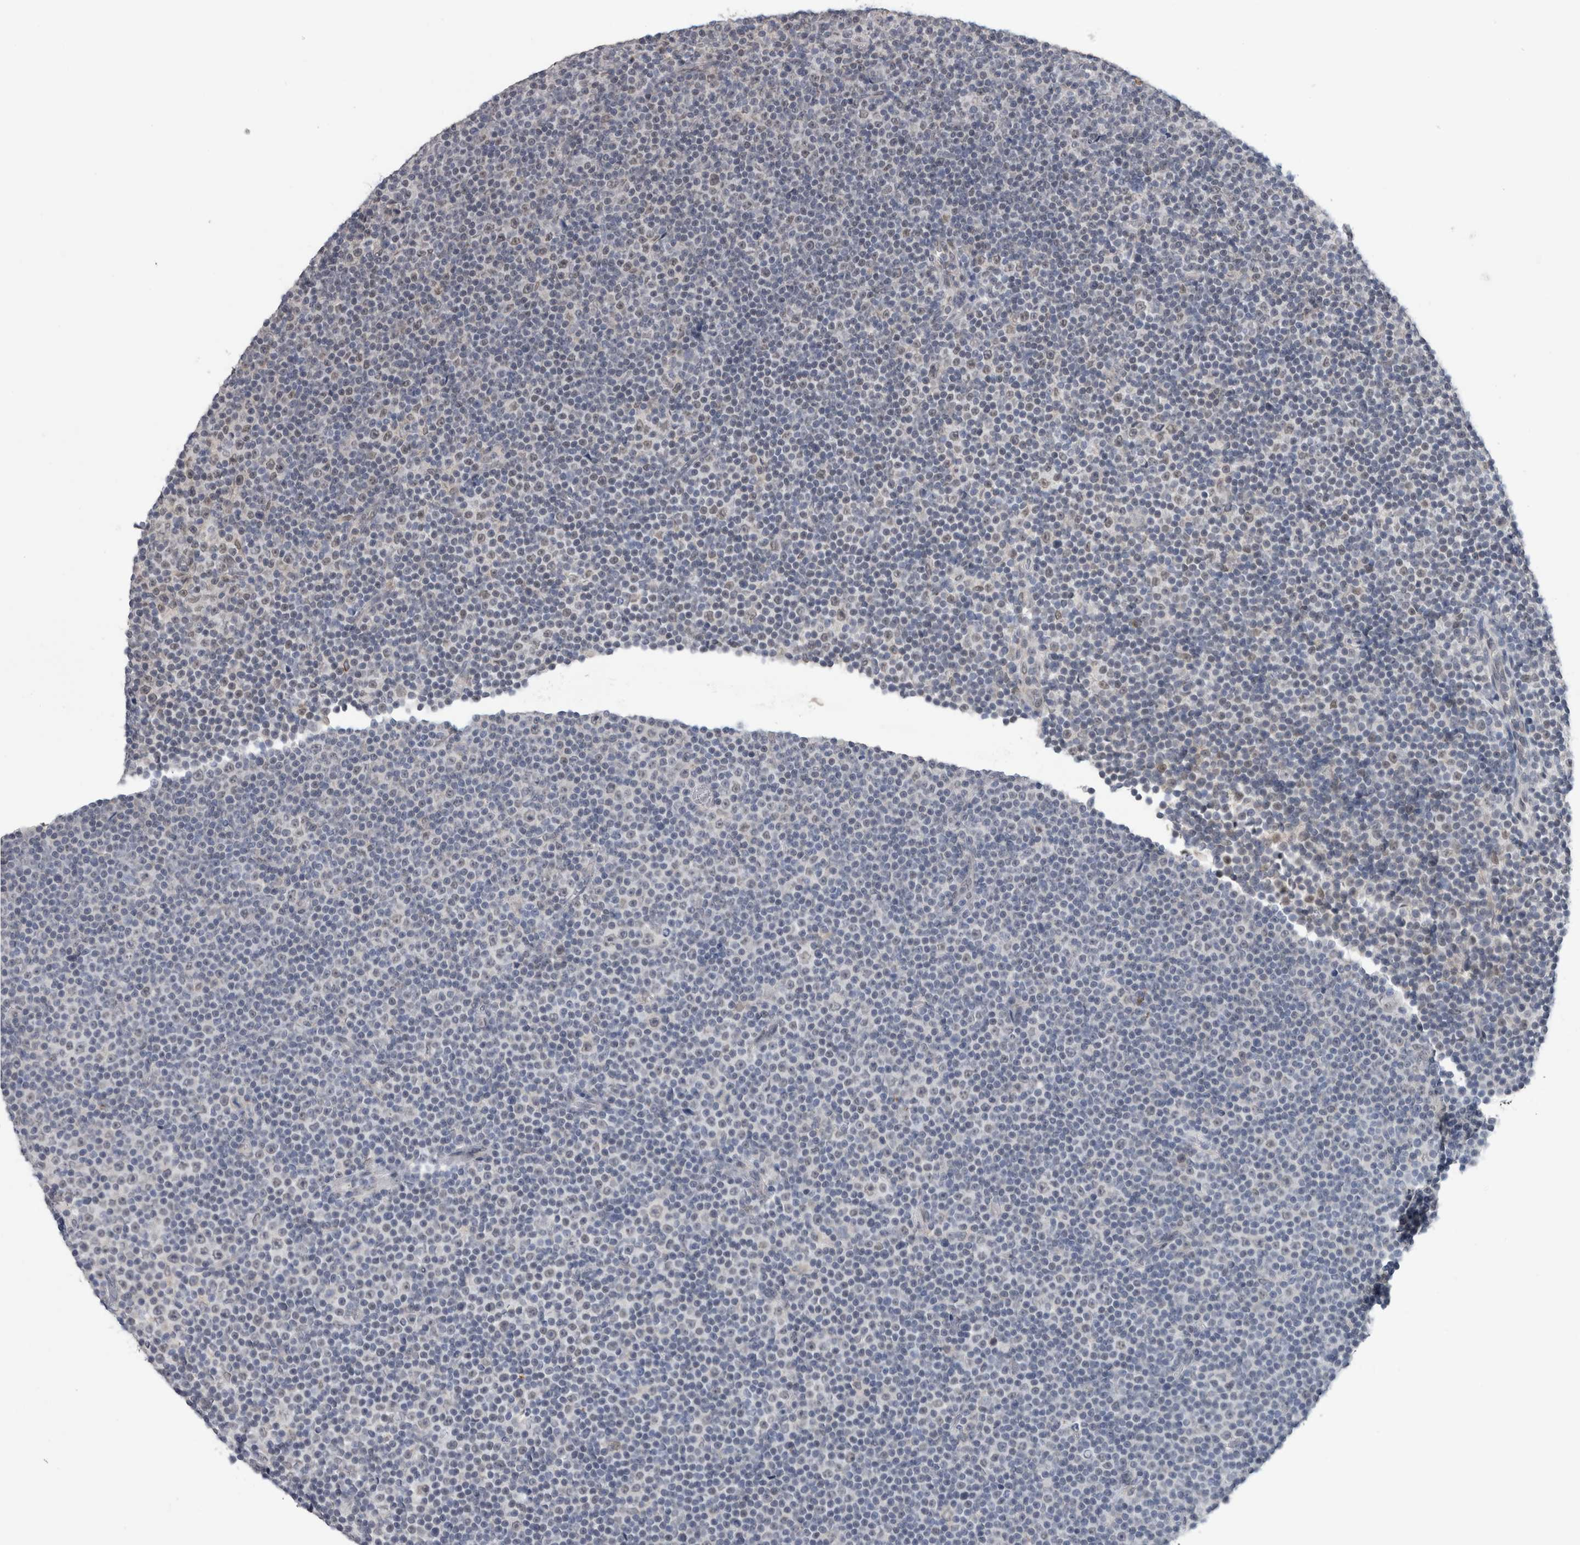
{"staining": {"intensity": "negative", "quantity": "none", "location": "none"}, "tissue": "lymphoma", "cell_type": "Tumor cells", "image_type": "cancer", "snomed": [{"axis": "morphology", "description": "Malignant lymphoma, non-Hodgkin's type, Low grade"}, {"axis": "topography", "description": "Lymph node"}], "caption": "A photomicrograph of human malignant lymphoma, non-Hodgkin's type (low-grade) is negative for staining in tumor cells.", "gene": "TMEM242", "patient": {"sex": "female", "age": 67}}